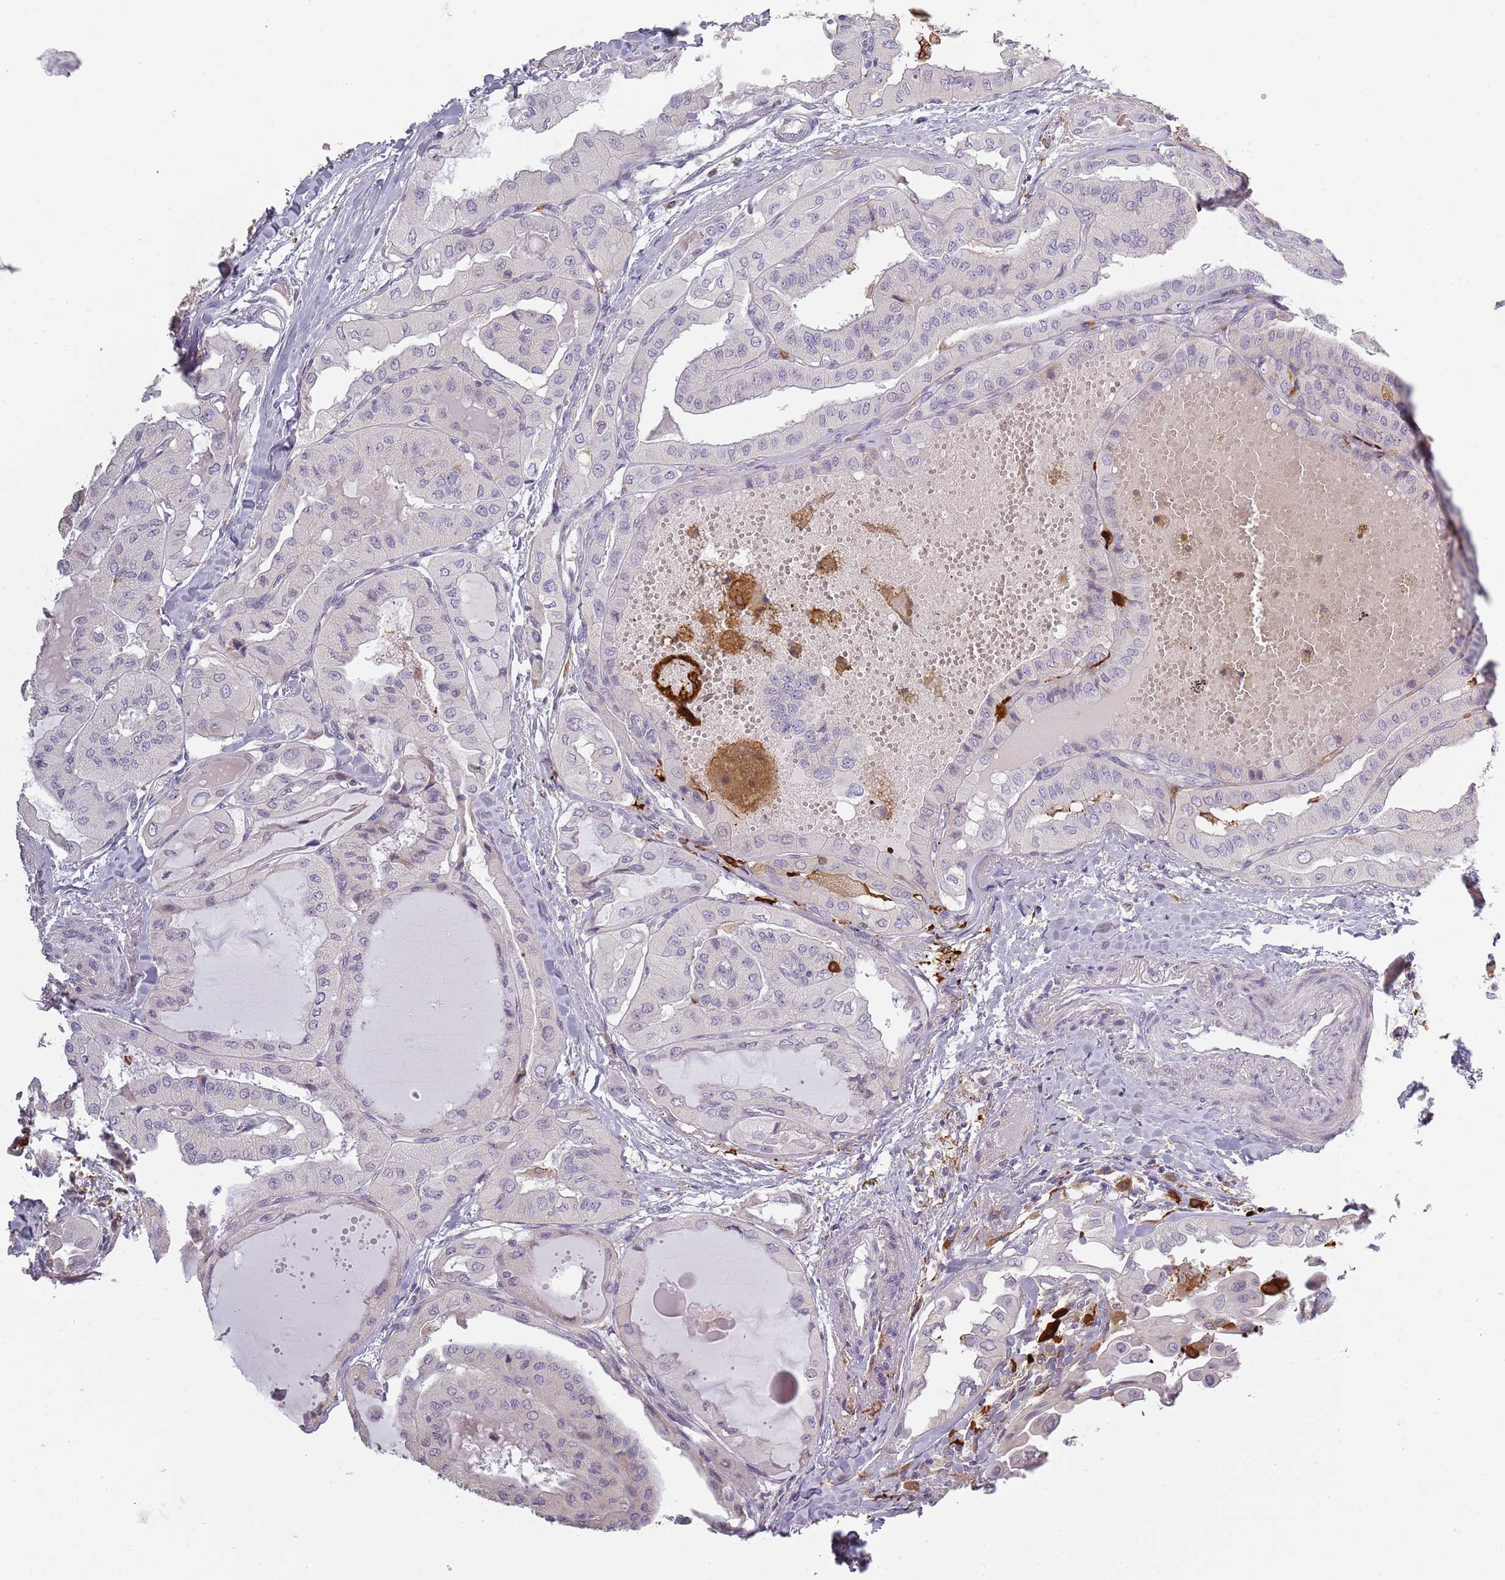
{"staining": {"intensity": "negative", "quantity": "none", "location": "none"}, "tissue": "thyroid cancer", "cell_type": "Tumor cells", "image_type": "cancer", "snomed": [{"axis": "morphology", "description": "Papillary adenocarcinoma, NOS"}, {"axis": "topography", "description": "Thyroid gland"}], "caption": "High power microscopy micrograph of an immunohistochemistry (IHC) image of papillary adenocarcinoma (thyroid), revealing no significant positivity in tumor cells. (DAB immunohistochemistry (IHC) visualized using brightfield microscopy, high magnification).", "gene": "CC2D2B", "patient": {"sex": "female", "age": 59}}